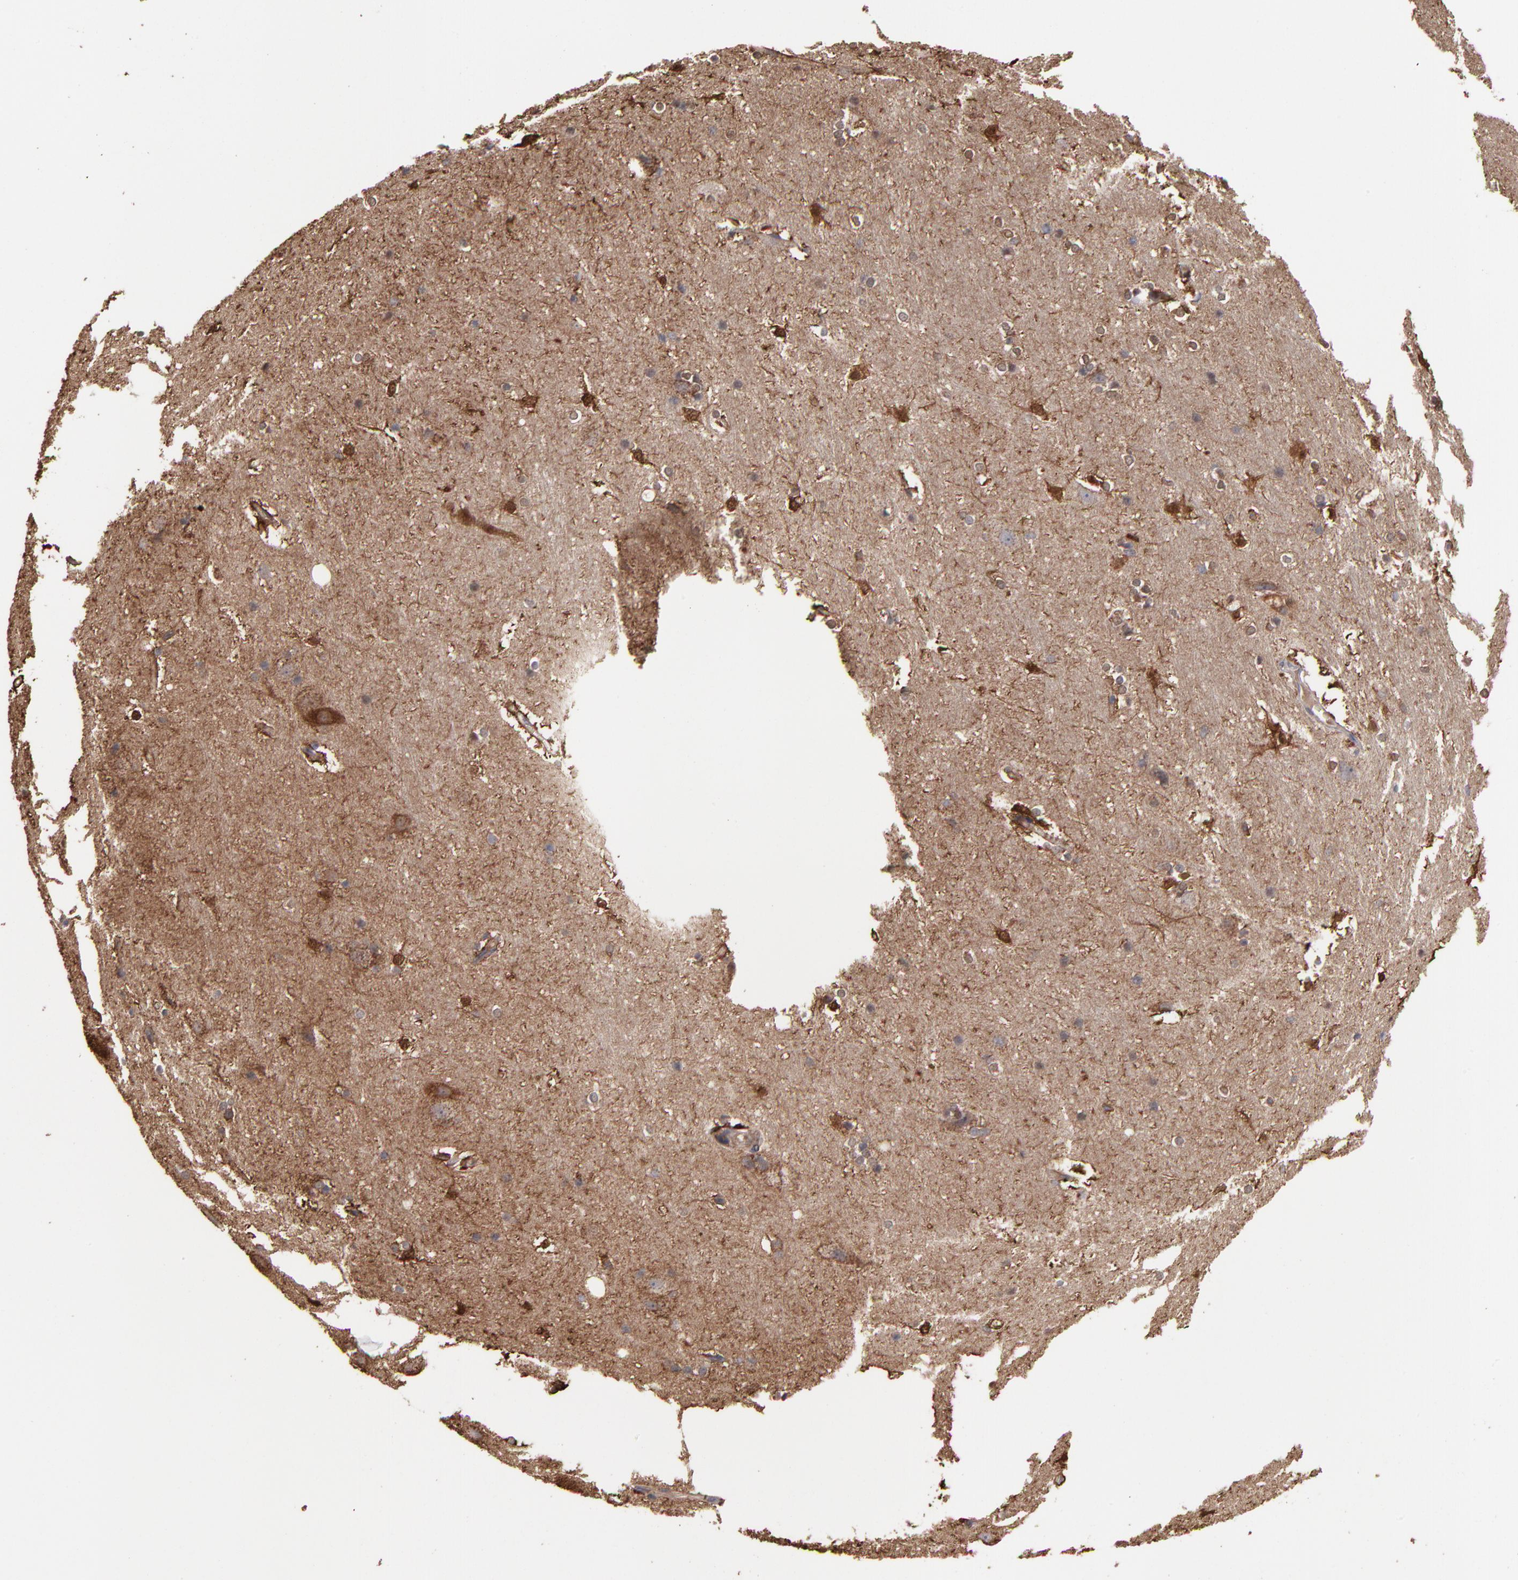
{"staining": {"intensity": "weak", "quantity": "<25%", "location": "cytoplasmic/membranous"}, "tissue": "hippocampus", "cell_type": "Glial cells", "image_type": "normal", "snomed": [{"axis": "morphology", "description": "Normal tissue, NOS"}, {"axis": "topography", "description": "Hippocampus"}], "caption": "Immunohistochemistry of normal human hippocampus demonstrates no staining in glial cells.", "gene": "NFKBIA", "patient": {"sex": "female", "age": 19}}